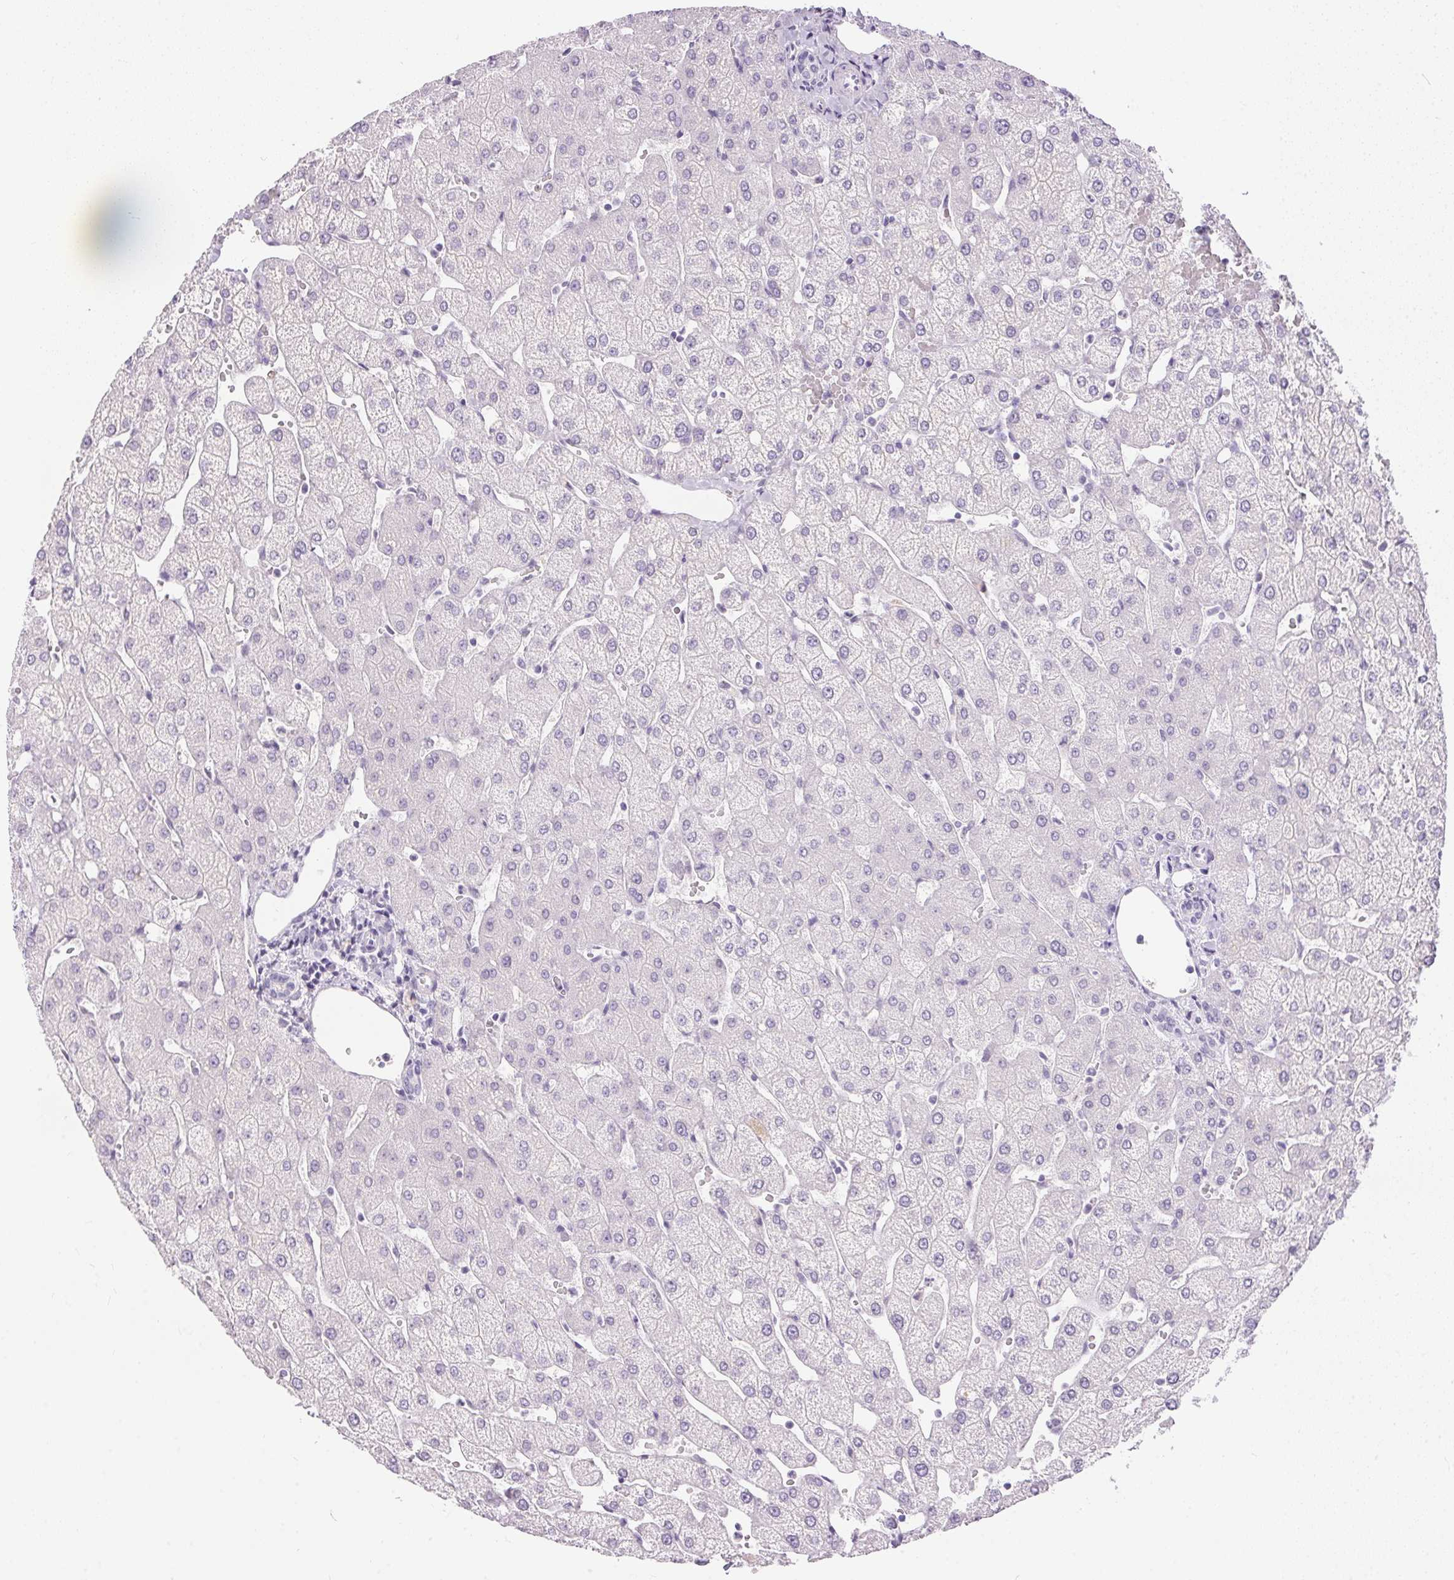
{"staining": {"intensity": "negative", "quantity": "none", "location": "none"}, "tissue": "liver", "cell_type": "Cholangiocytes", "image_type": "normal", "snomed": [{"axis": "morphology", "description": "Normal tissue, NOS"}, {"axis": "topography", "description": "Liver"}], "caption": "A photomicrograph of human liver is negative for staining in cholangiocytes. (DAB immunohistochemistry visualized using brightfield microscopy, high magnification).", "gene": "GBP6", "patient": {"sex": "female", "age": 54}}